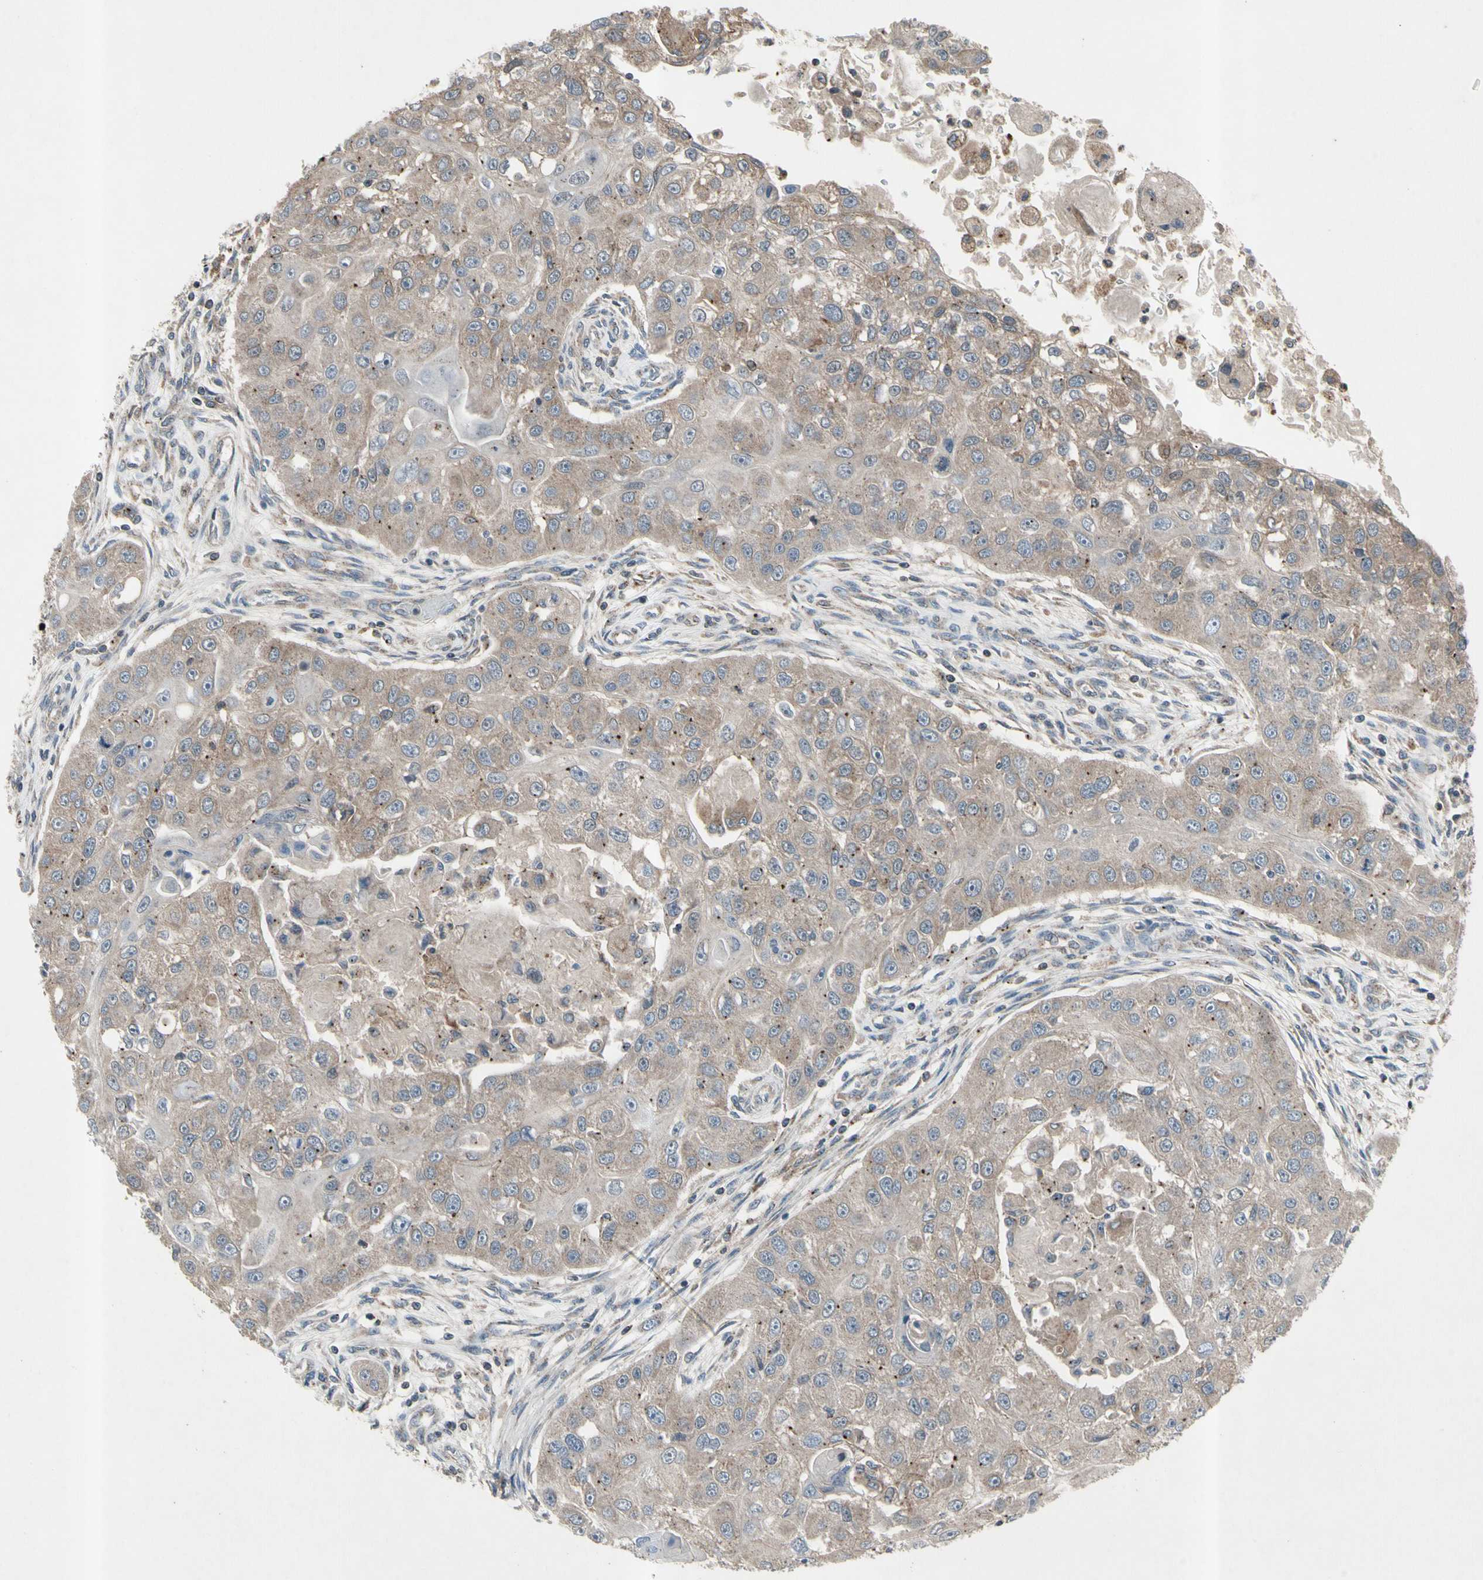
{"staining": {"intensity": "weak", "quantity": ">75%", "location": "cytoplasmic/membranous"}, "tissue": "head and neck cancer", "cell_type": "Tumor cells", "image_type": "cancer", "snomed": [{"axis": "morphology", "description": "Normal tissue, NOS"}, {"axis": "morphology", "description": "Squamous cell carcinoma, NOS"}, {"axis": "topography", "description": "Skeletal muscle"}, {"axis": "topography", "description": "Head-Neck"}], "caption": "There is low levels of weak cytoplasmic/membranous expression in tumor cells of head and neck cancer (squamous cell carcinoma), as demonstrated by immunohistochemical staining (brown color).", "gene": "NMI", "patient": {"sex": "male", "age": 51}}